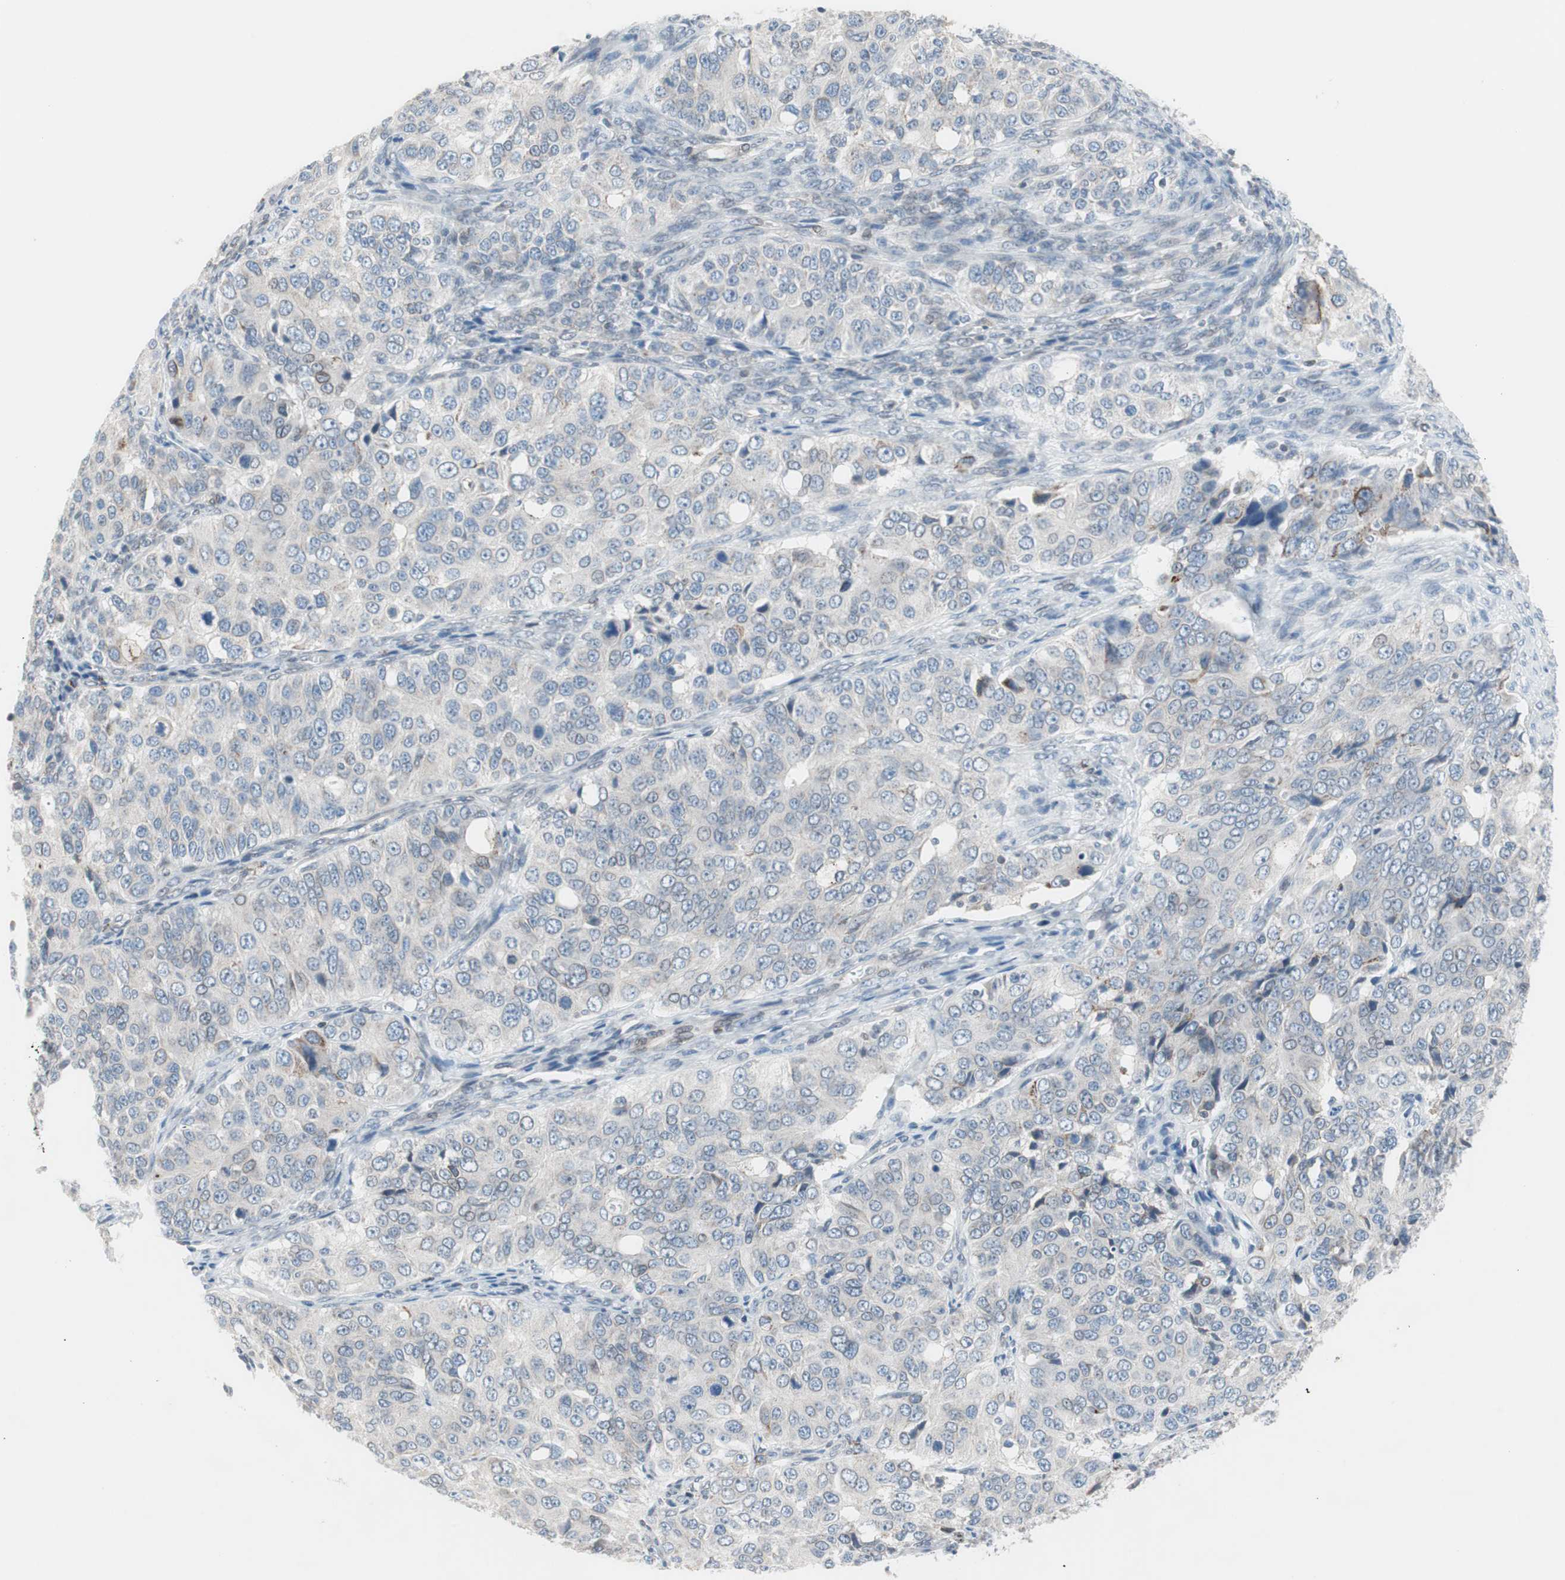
{"staining": {"intensity": "moderate", "quantity": "<25%", "location": "cytoplasmic/membranous"}, "tissue": "ovarian cancer", "cell_type": "Tumor cells", "image_type": "cancer", "snomed": [{"axis": "morphology", "description": "Carcinoma, endometroid"}, {"axis": "topography", "description": "Ovary"}], "caption": "Brown immunohistochemical staining in ovarian endometroid carcinoma shows moderate cytoplasmic/membranous expression in approximately <25% of tumor cells.", "gene": "ARNT2", "patient": {"sex": "female", "age": 51}}